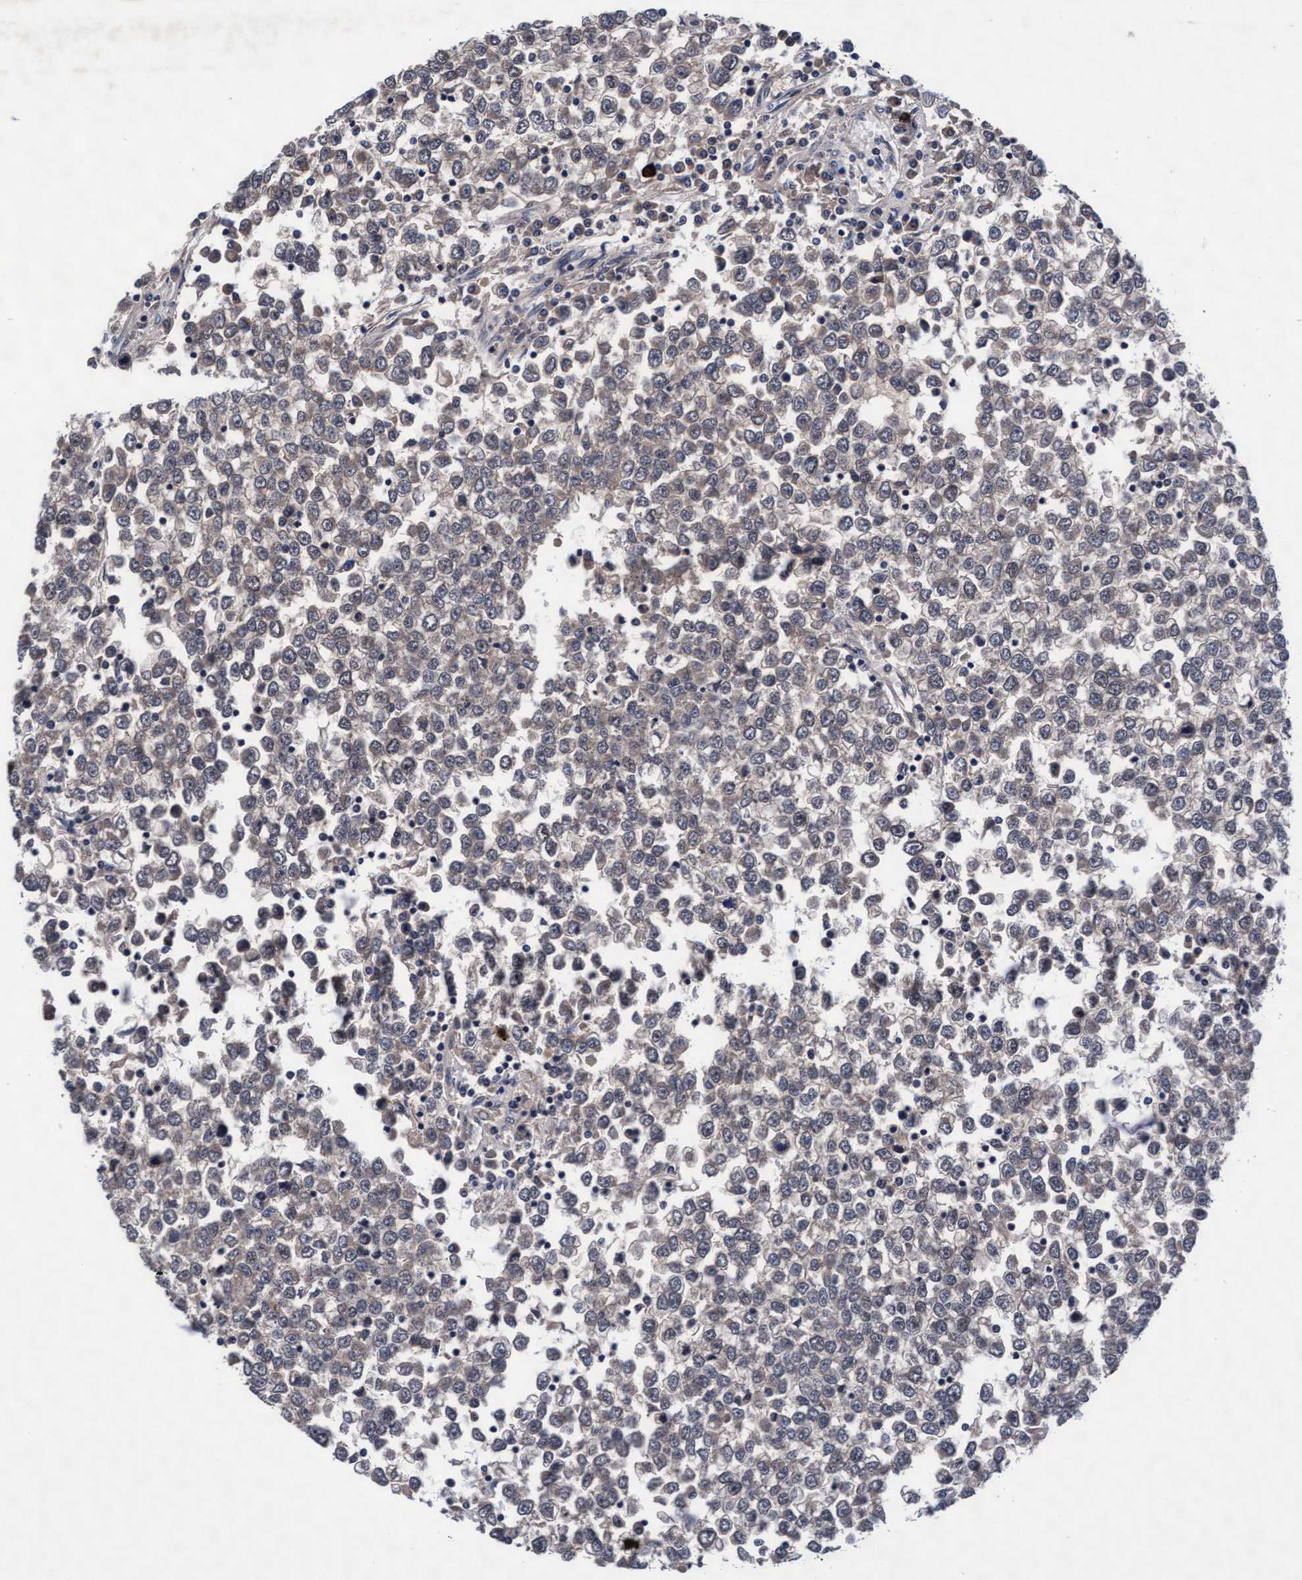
{"staining": {"intensity": "weak", "quantity": "<25%", "location": "cytoplasmic/membranous"}, "tissue": "testis cancer", "cell_type": "Tumor cells", "image_type": "cancer", "snomed": [{"axis": "morphology", "description": "Seminoma, NOS"}, {"axis": "topography", "description": "Testis"}], "caption": "Tumor cells show no significant protein expression in testis cancer. Brightfield microscopy of immunohistochemistry stained with DAB (brown) and hematoxylin (blue), captured at high magnification.", "gene": "EFCAB13", "patient": {"sex": "male", "age": 65}}